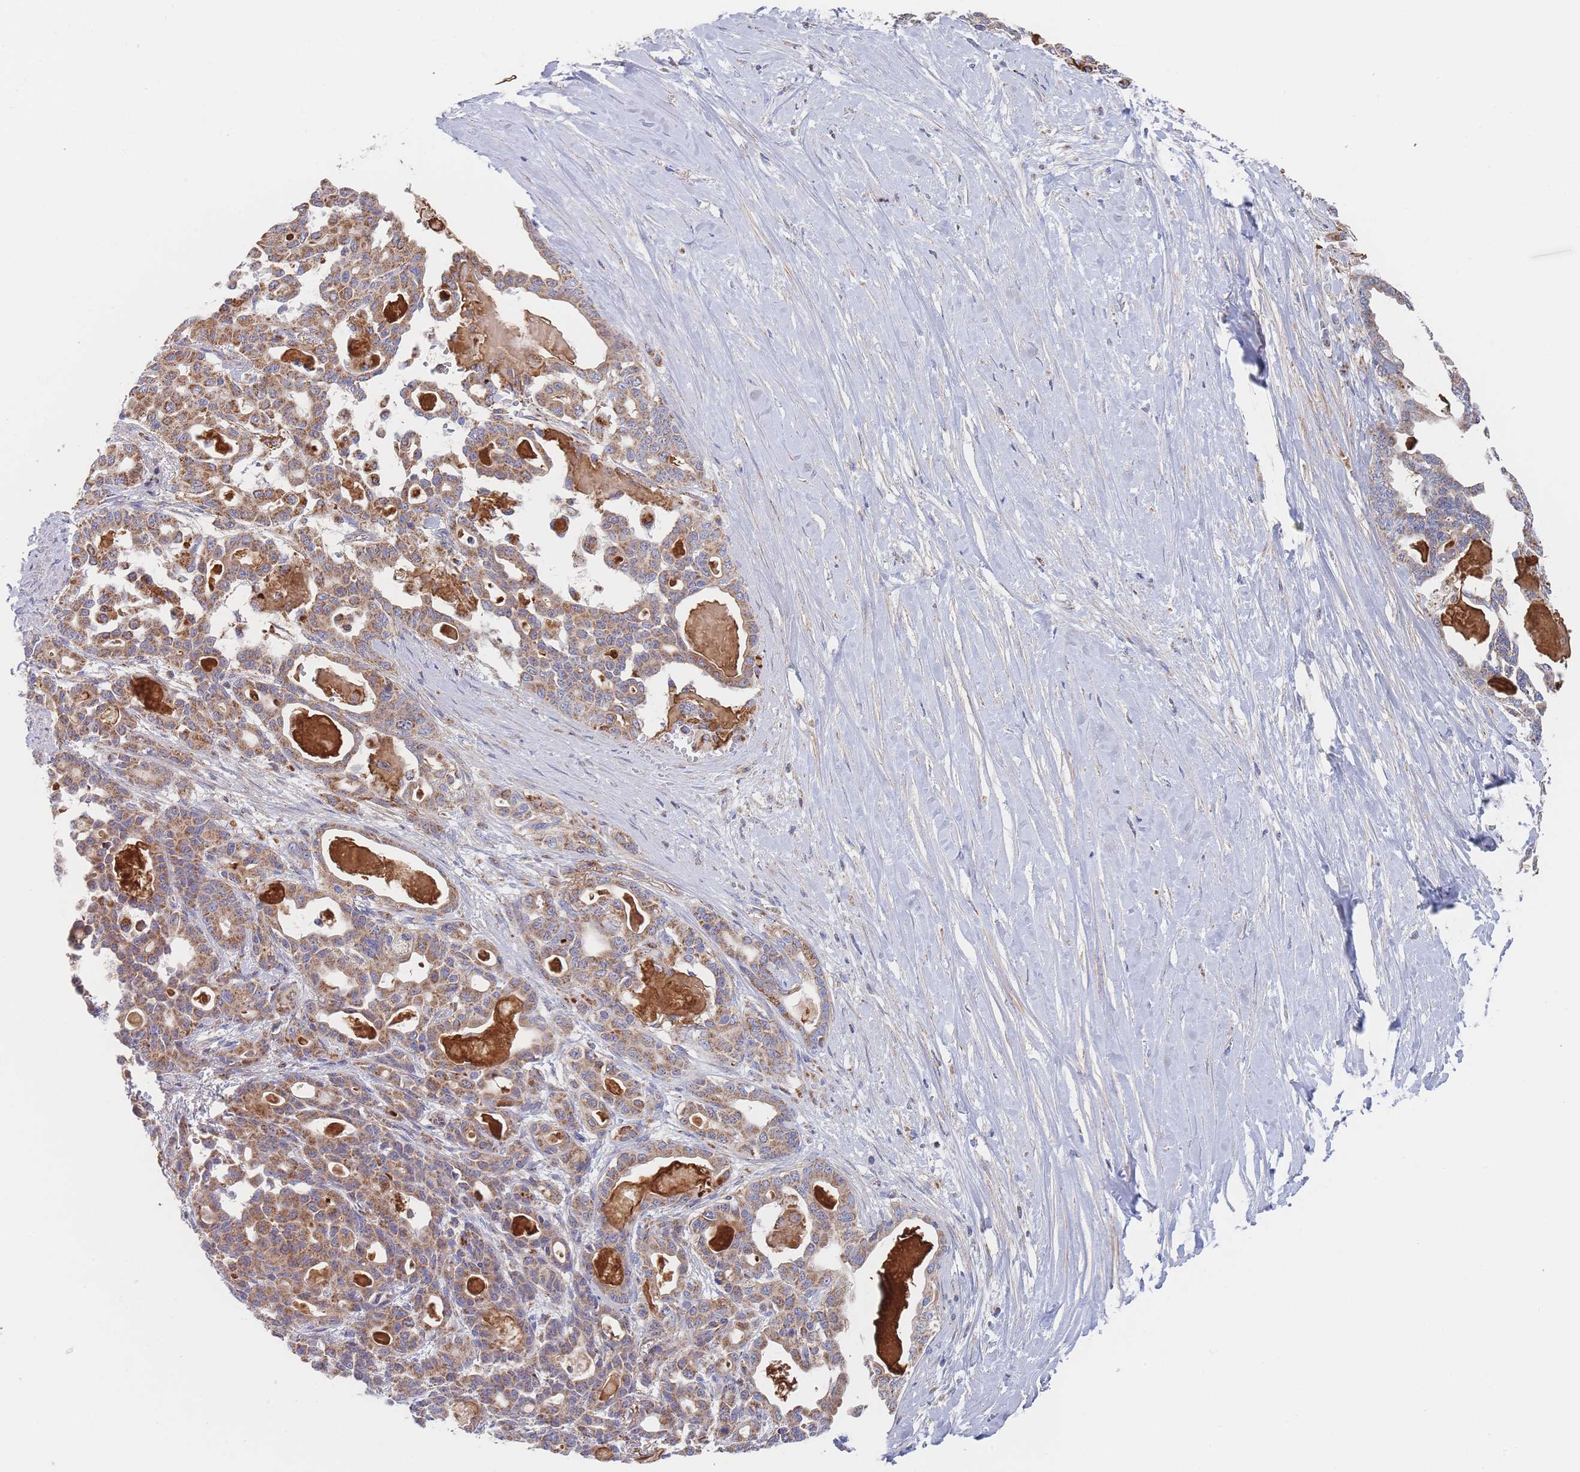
{"staining": {"intensity": "moderate", "quantity": ">75%", "location": "cytoplasmic/membranous"}, "tissue": "pancreatic cancer", "cell_type": "Tumor cells", "image_type": "cancer", "snomed": [{"axis": "morphology", "description": "Adenocarcinoma, NOS"}, {"axis": "topography", "description": "Pancreas"}], "caption": "Human adenocarcinoma (pancreatic) stained with a protein marker displays moderate staining in tumor cells.", "gene": "IKZF4", "patient": {"sex": "male", "age": 63}}